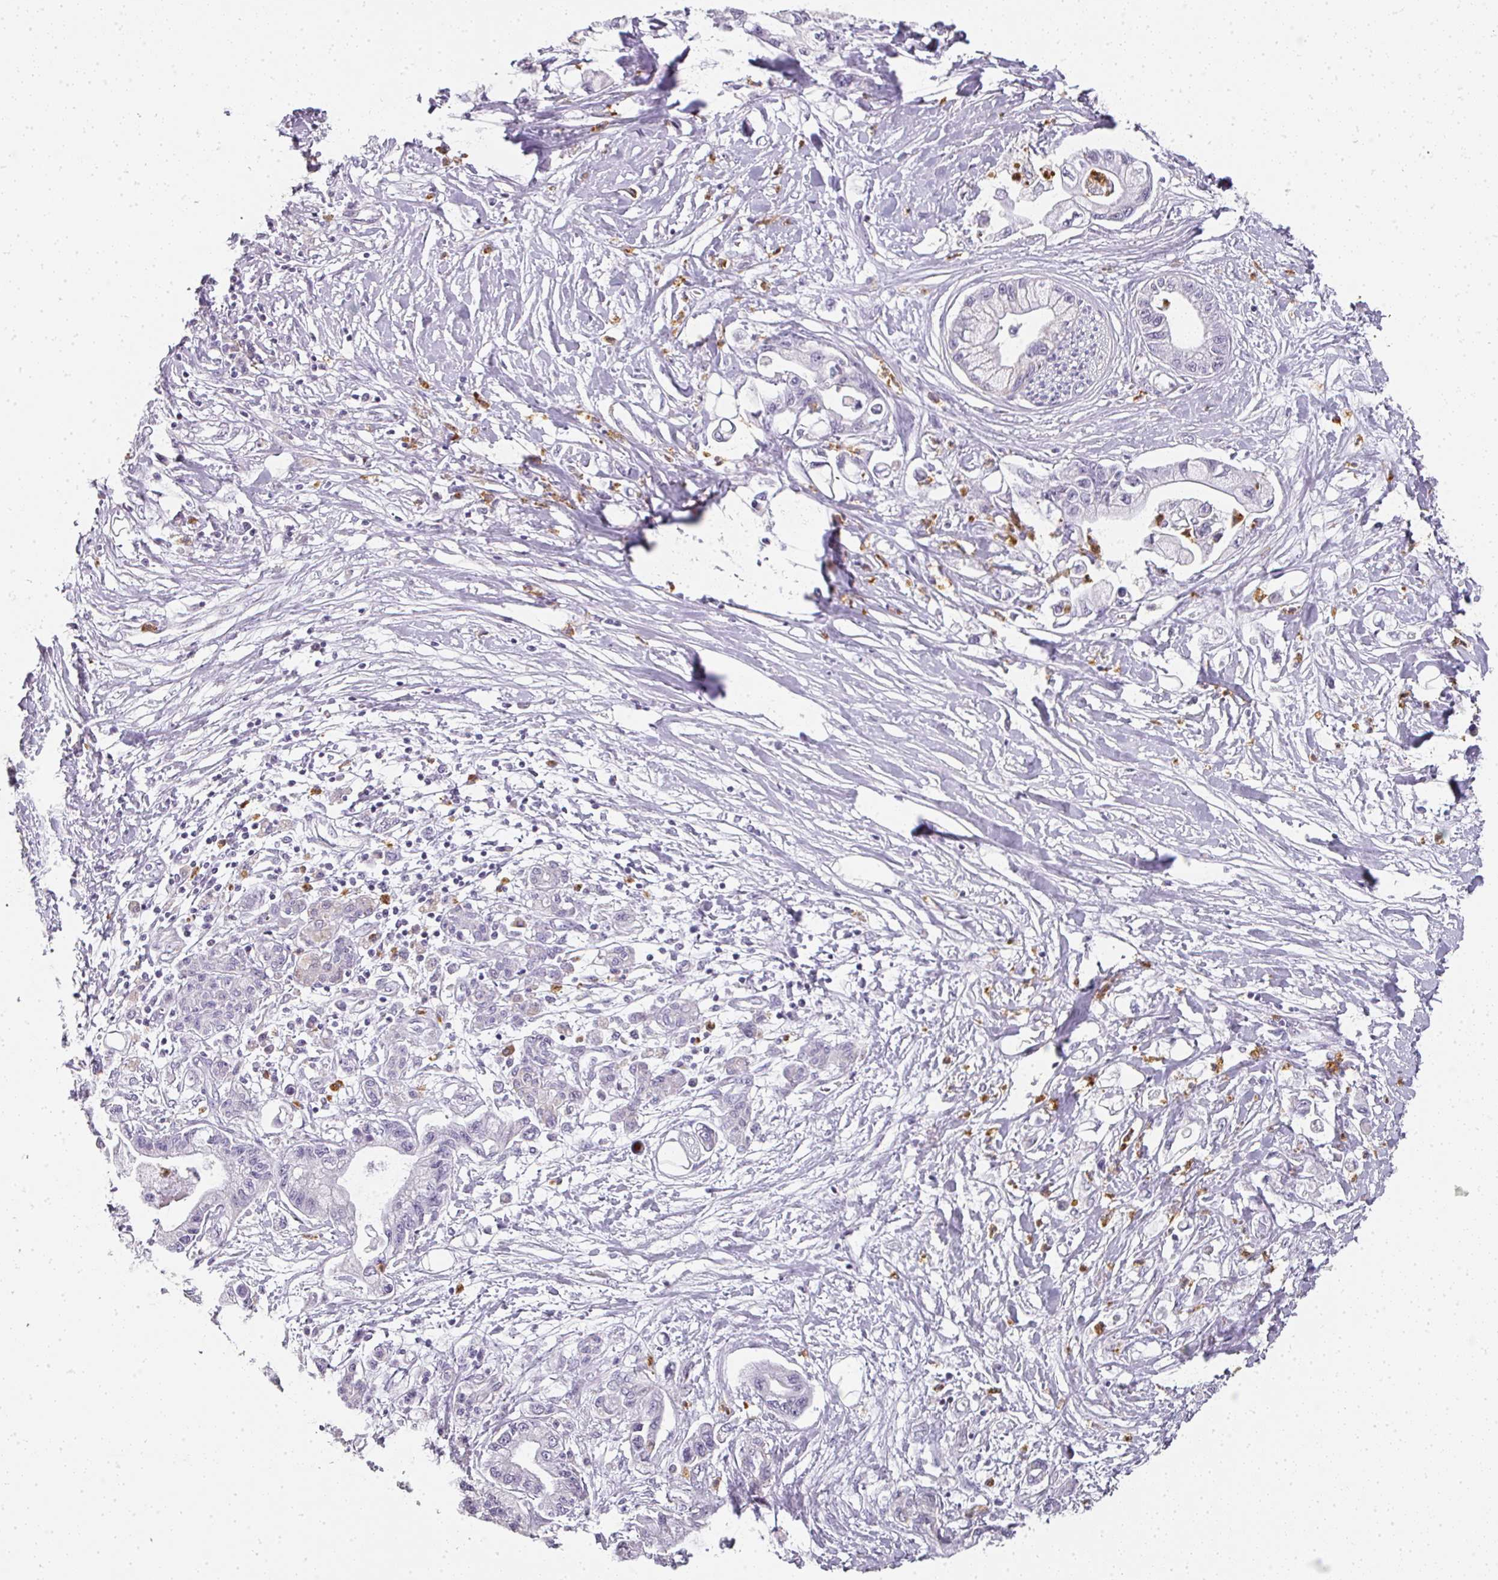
{"staining": {"intensity": "negative", "quantity": "none", "location": "none"}, "tissue": "pancreatic cancer", "cell_type": "Tumor cells", "image_type": "cancer", "snomed": [{"axis": "morphology", "description": "Adenocarcinoma, NOS"}, {"axis": "topography", "description": "Pancreas"}], "caption": "Immunohistochemical staining of human pancreatic cancer (adenocarcinoma) demonstrates no significant expression in tumor cells.", "gene": "CAMP", "patient": {"sex": "male", "age": 61}}